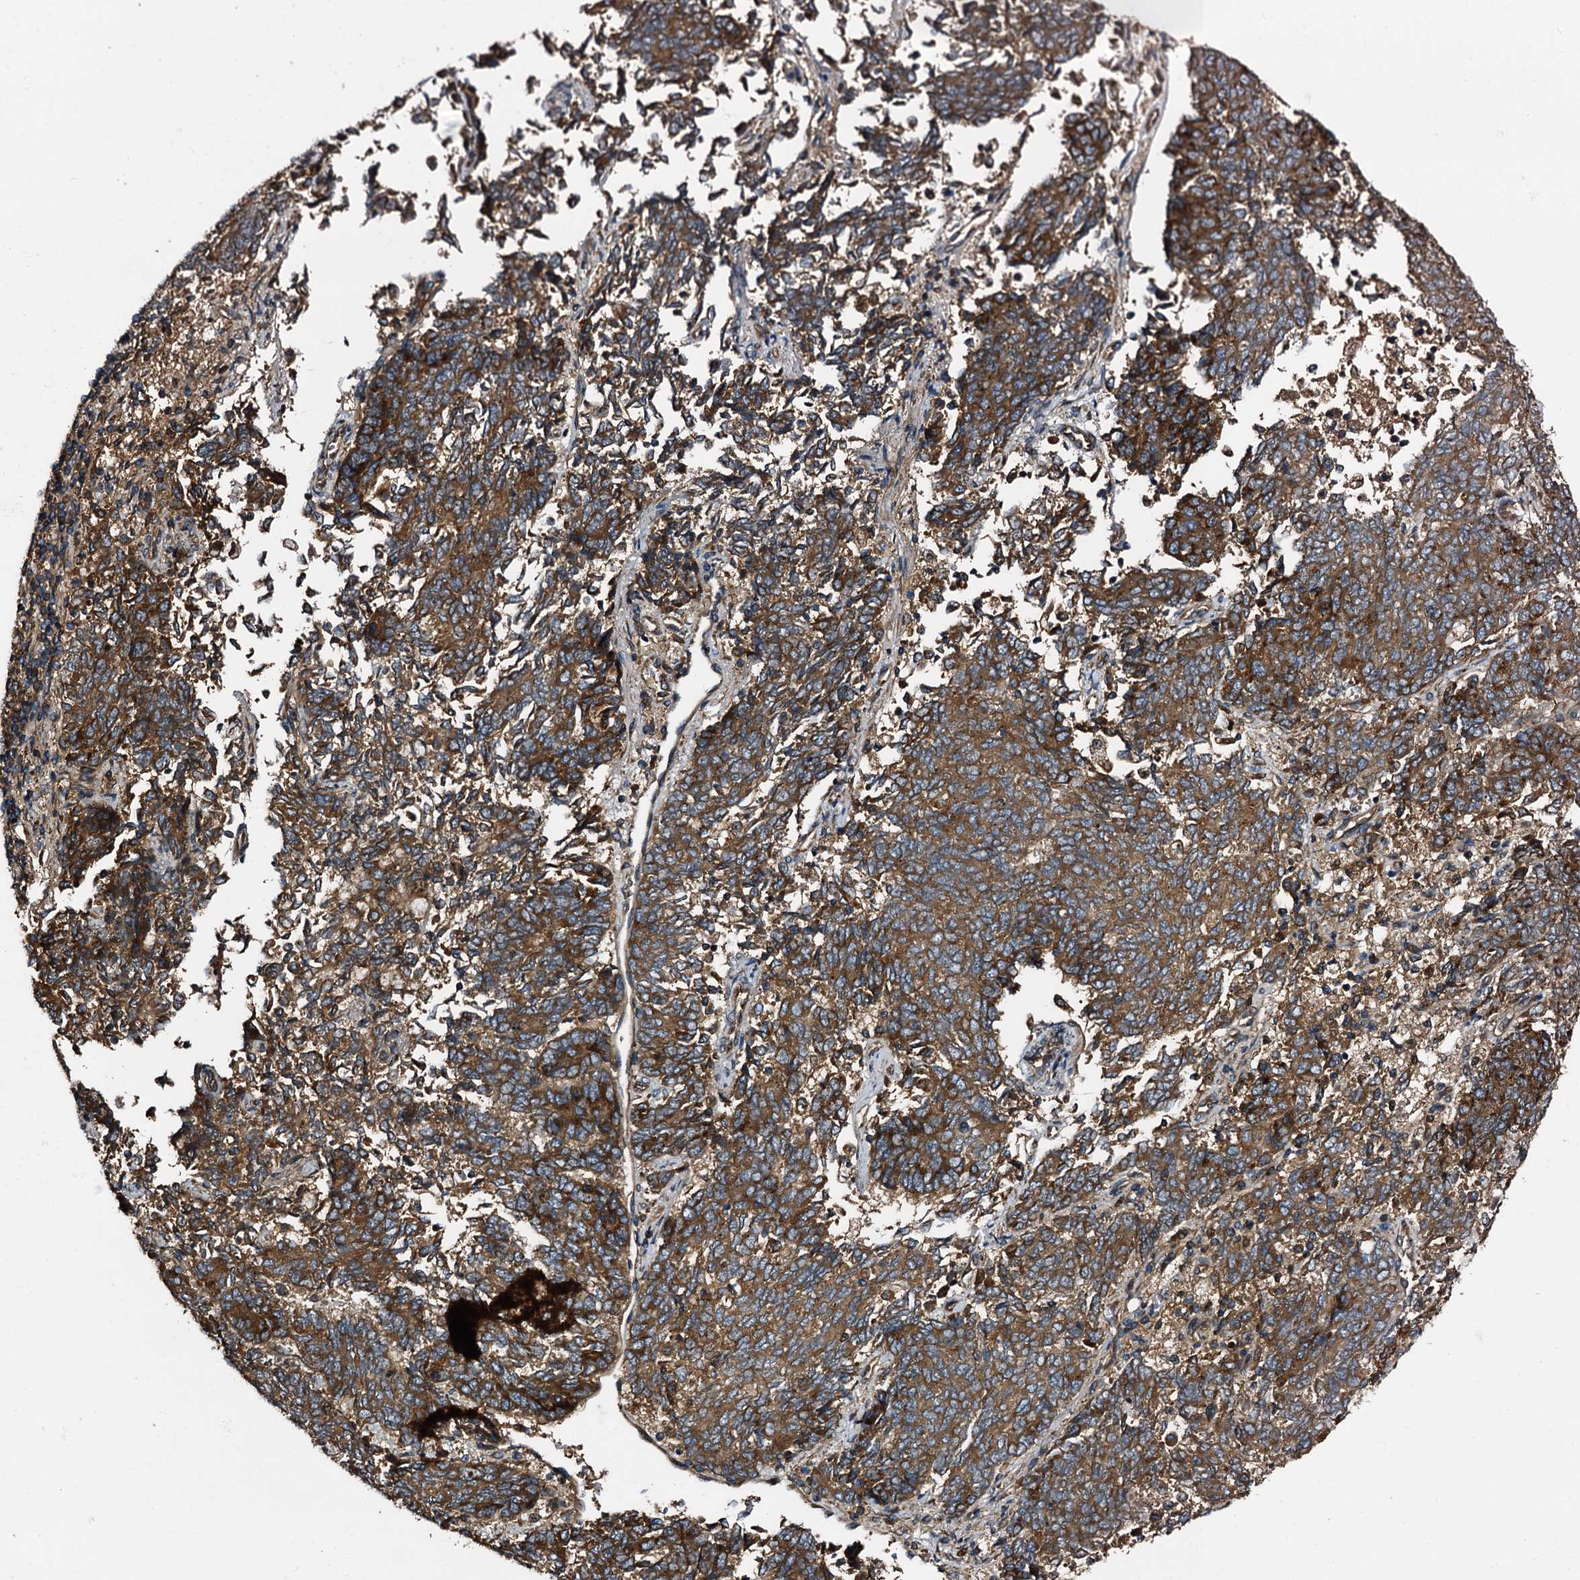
{"staining": {"intensity": "strong", "quantity": ">75%", "location": "cytoplasmic/membranous"}, "tissue": "endometrial cancer", "cell_type": "Tumor cells", "image_type": "cancer", "snomed": [{"axis": "morphology", "description": "Adenocarcinoma, NOS"}, {"axis": "topography", "description": "Endometrium"}], "caption": "The photomicrograph exhibits staining of endometrial adenocarcinoma, revealing strong cytoplasmic/membranous protein staining (brown color) within tumor cells. (Stains: DAB in brown, nuclei in blue, Microscopy: brightfield microscopy at high magnification).", "gene": "PEX5", "patient": {"sex": "female", "age": 80}}